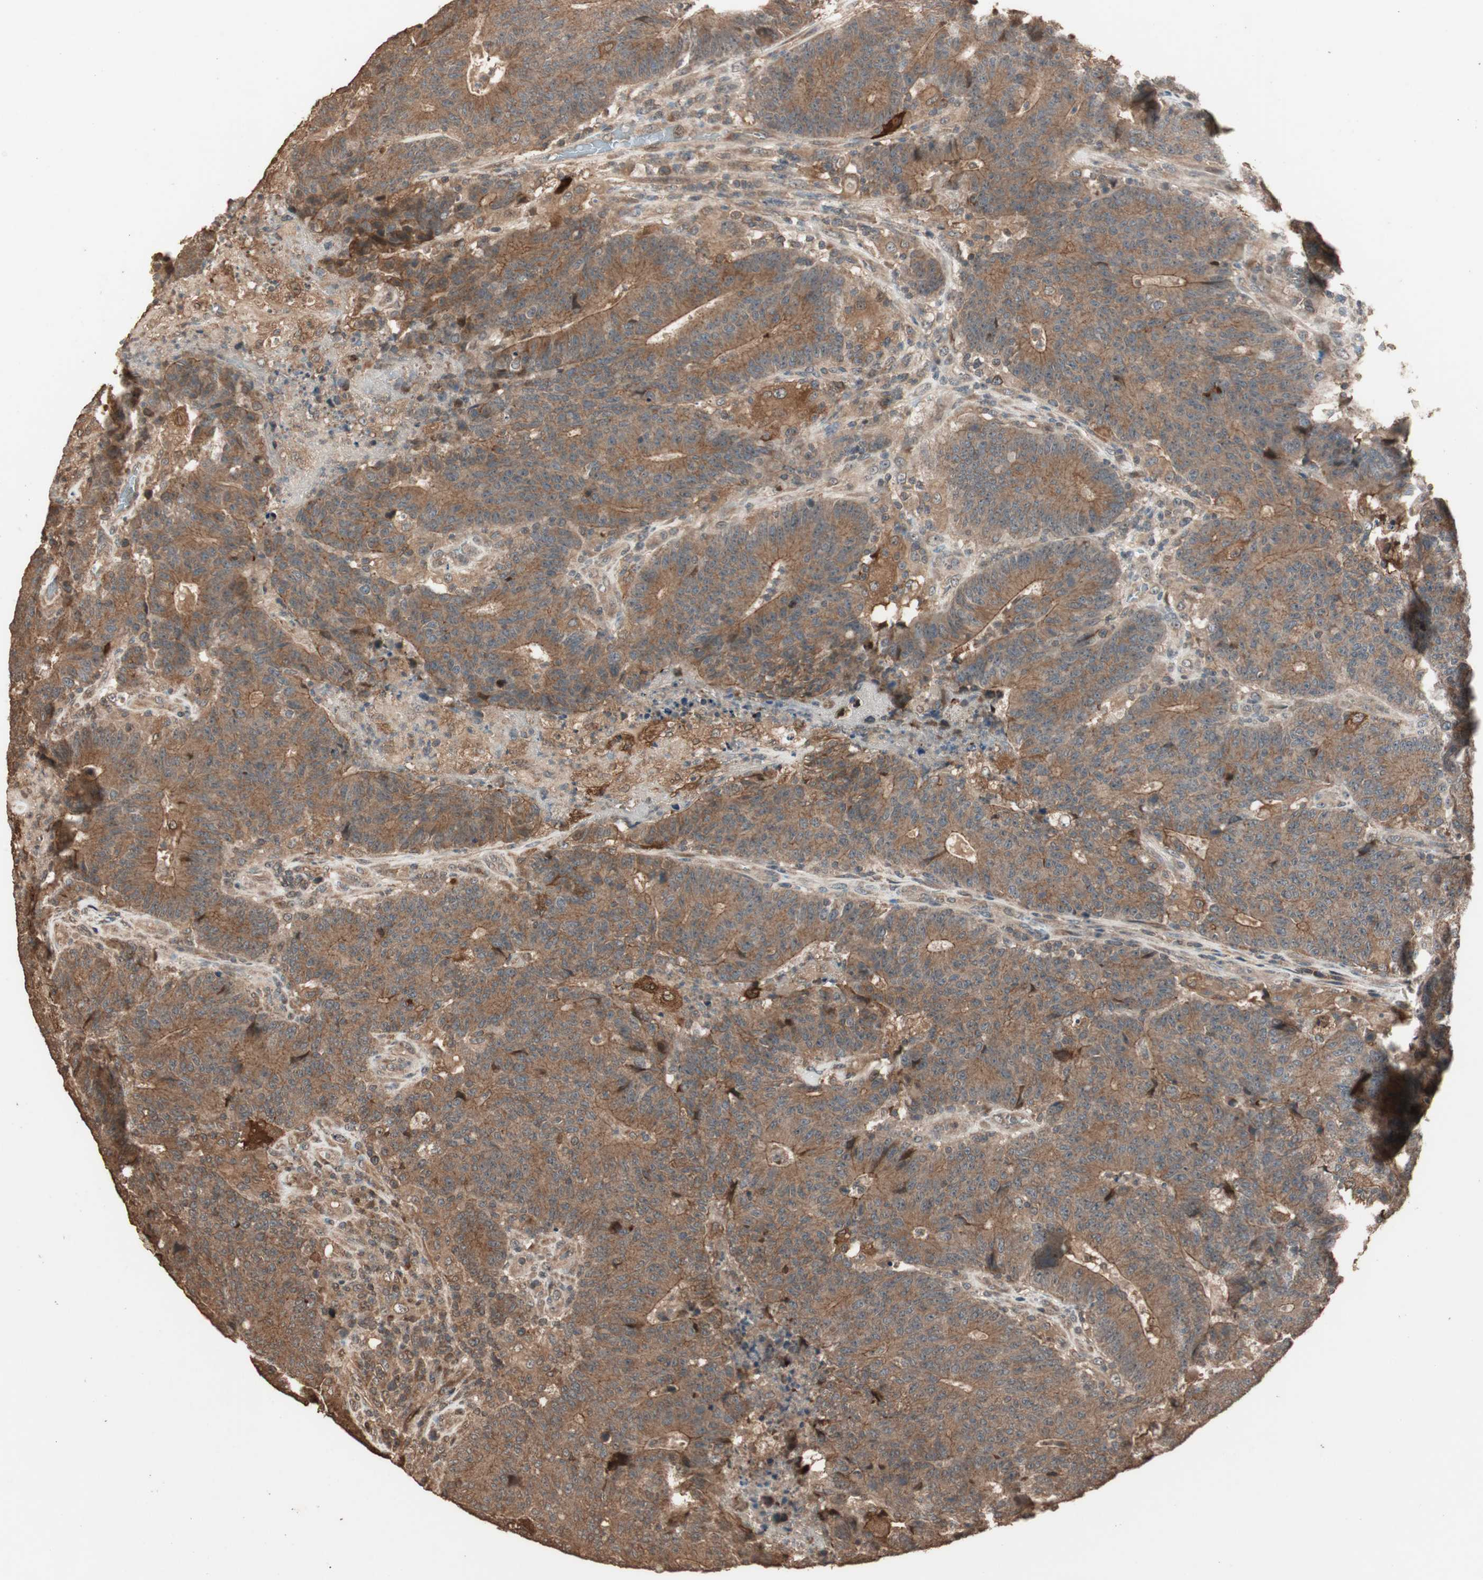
{"staining": {"intensity": "moderate", "quantity": ">75%", "location": "cytoplasmic/membranous"}, "tissue": "colorectal cancer", "cell_type": "Tumor cells", "image_type": "cancer", "snomed": [{"axis": "morphology", "description": "Normal tissue, NOS"}, {"axis": "morphology", "description": "Adenocarcinoma, NOS"}, {"axis": "topography", "description": "Colon"}], "caption": "About >75% of tumor cells in human colorectal cancer (adenocarcinoma) show moderate cytoplasmic/membranous protein staining as visualized by brown immunohistochemical staining.", "gene": "USP20", "patient": {"sex": "female", "age": 75}}